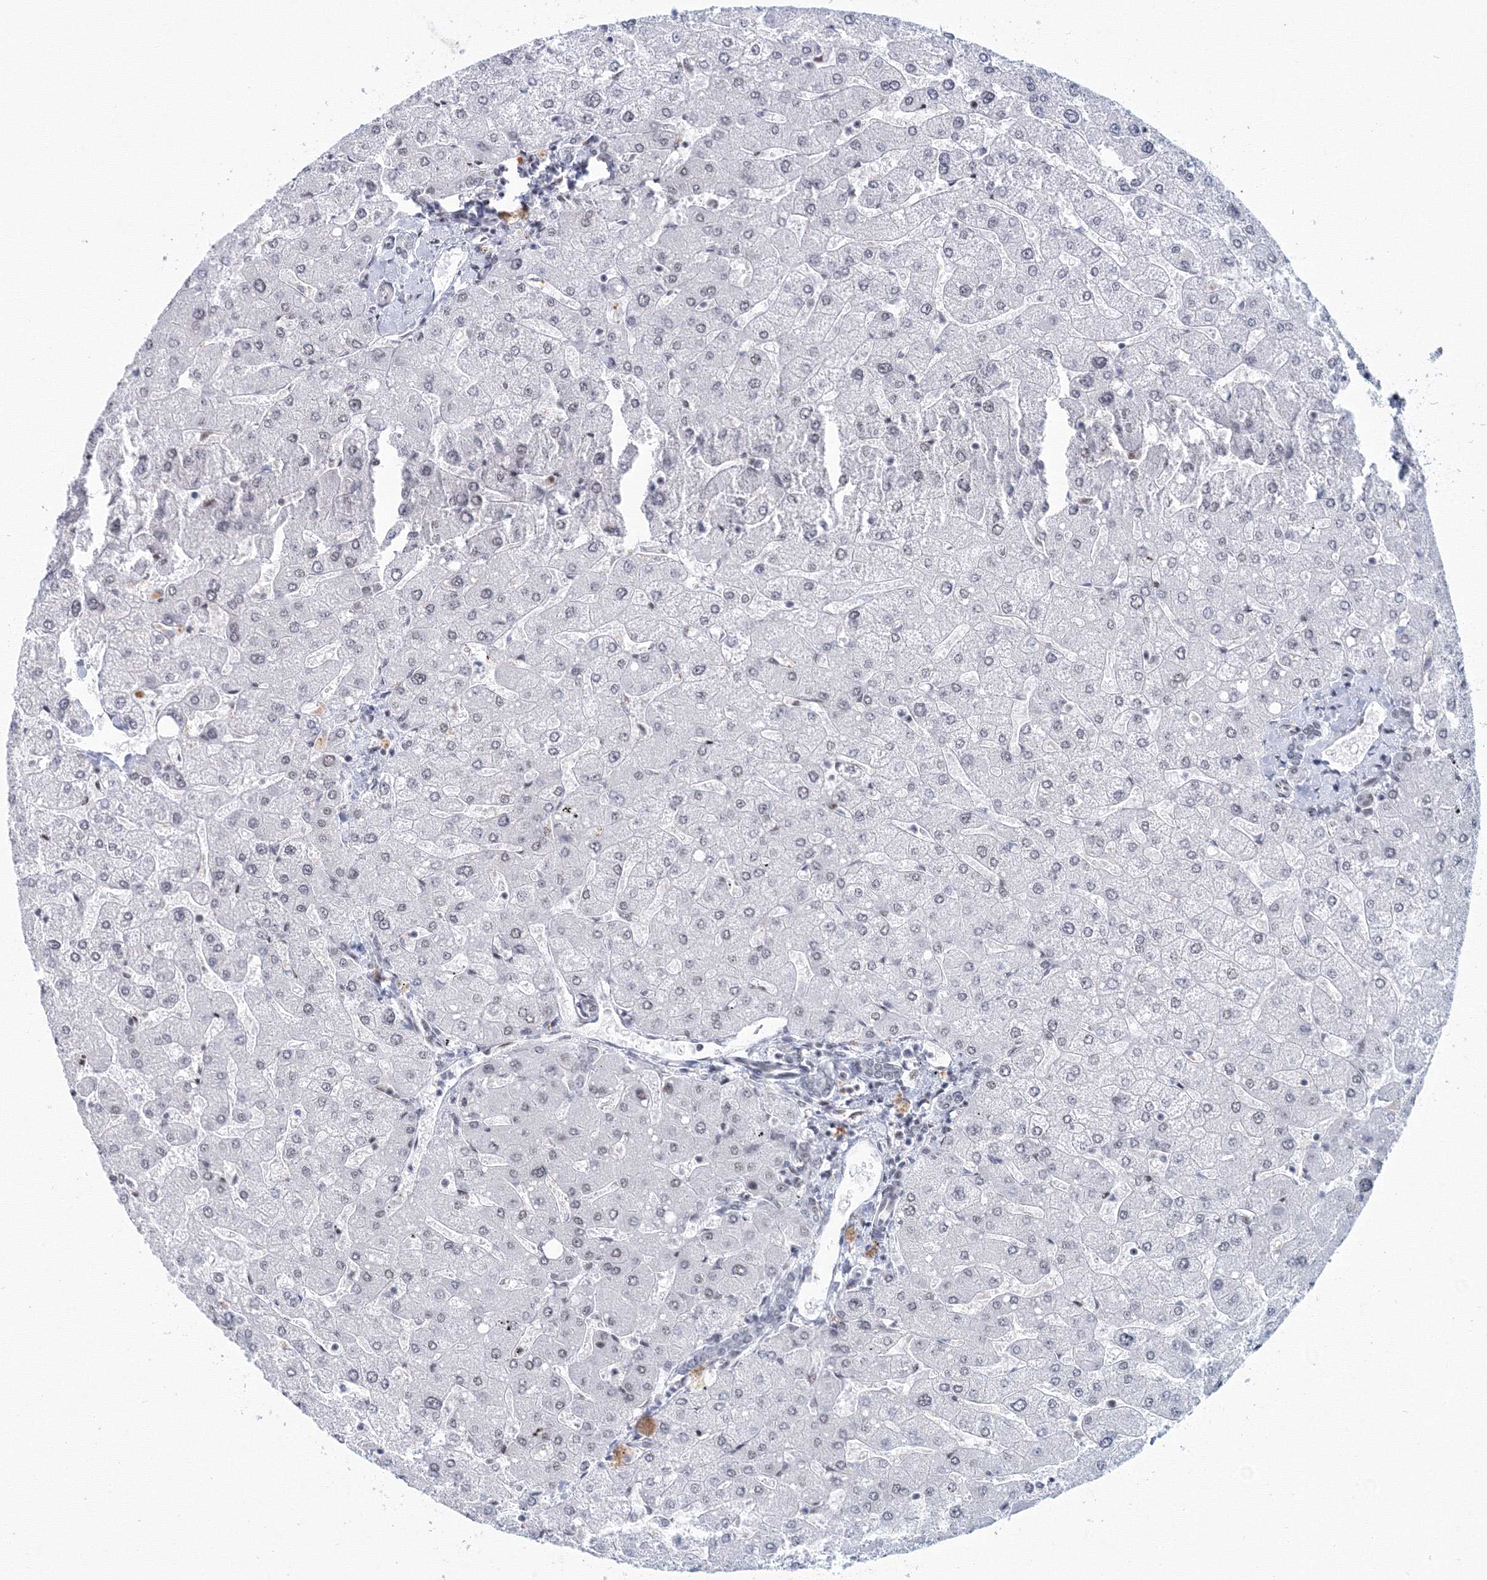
{"staining": {"intensity": "weak", "quantity": "25%-75%", "location": "nuclear"}, "tissue": "liver", "cell_type": "Cholangiocytes", "image_type": "normal", "snomed": [{"axis": "morphology", "description": "Normal tissue, NOS"}, {"axis": "topography", "description": "Liver"}], "caption": "A photomicrograph of human liver stained for a protein exhibits weak nuclear brown staining in cholangiocytes. Using DAB (3,3'-diaminobenzidine) (brown) and hematoxylin (blue) stains, captured at high magnification using brightfield microscopy.", "gene": "SF3B6", "patient": {"sex": "male", "age": 55}}